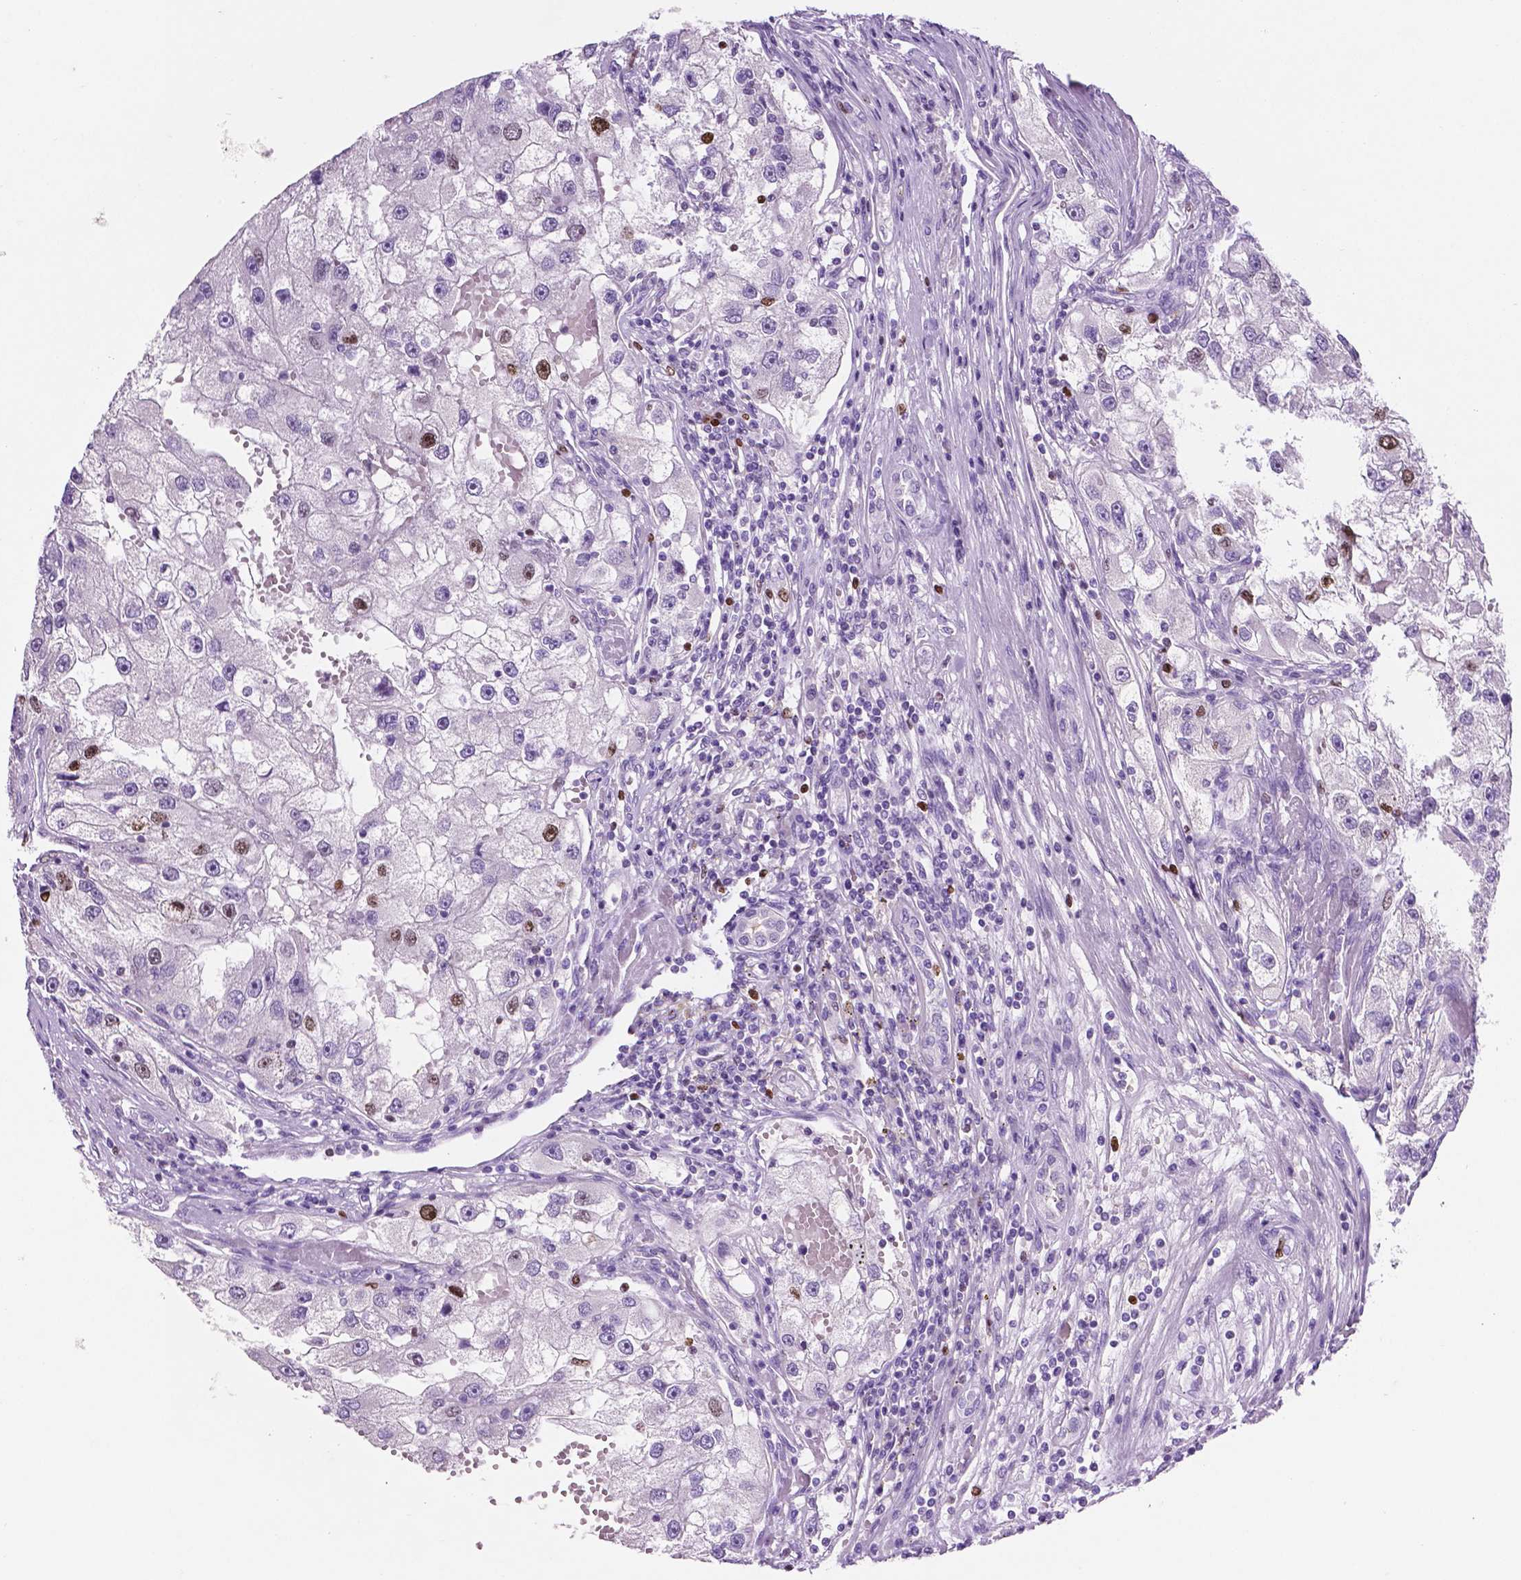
{"staining": {"intensity": "moderate", "quantity": "<25%", "location": "nuclear"}, "tissue": "renal cancer", "cell_type": "Tumor cells", "image_type": "cancer", "snomed": [{"axis": "morphology", "description": "Adenocarcinoma, NOS"}, {"axis": "topography", "description": "Kidney"}], "caption": "The image shows staining of renal cancer (adenocarcinoma), revealing moderate nuclear protein positivity (brown color) within tumor cells.", "gene": "SIAH2", "patient": {"sex": "male", "age": 63}}